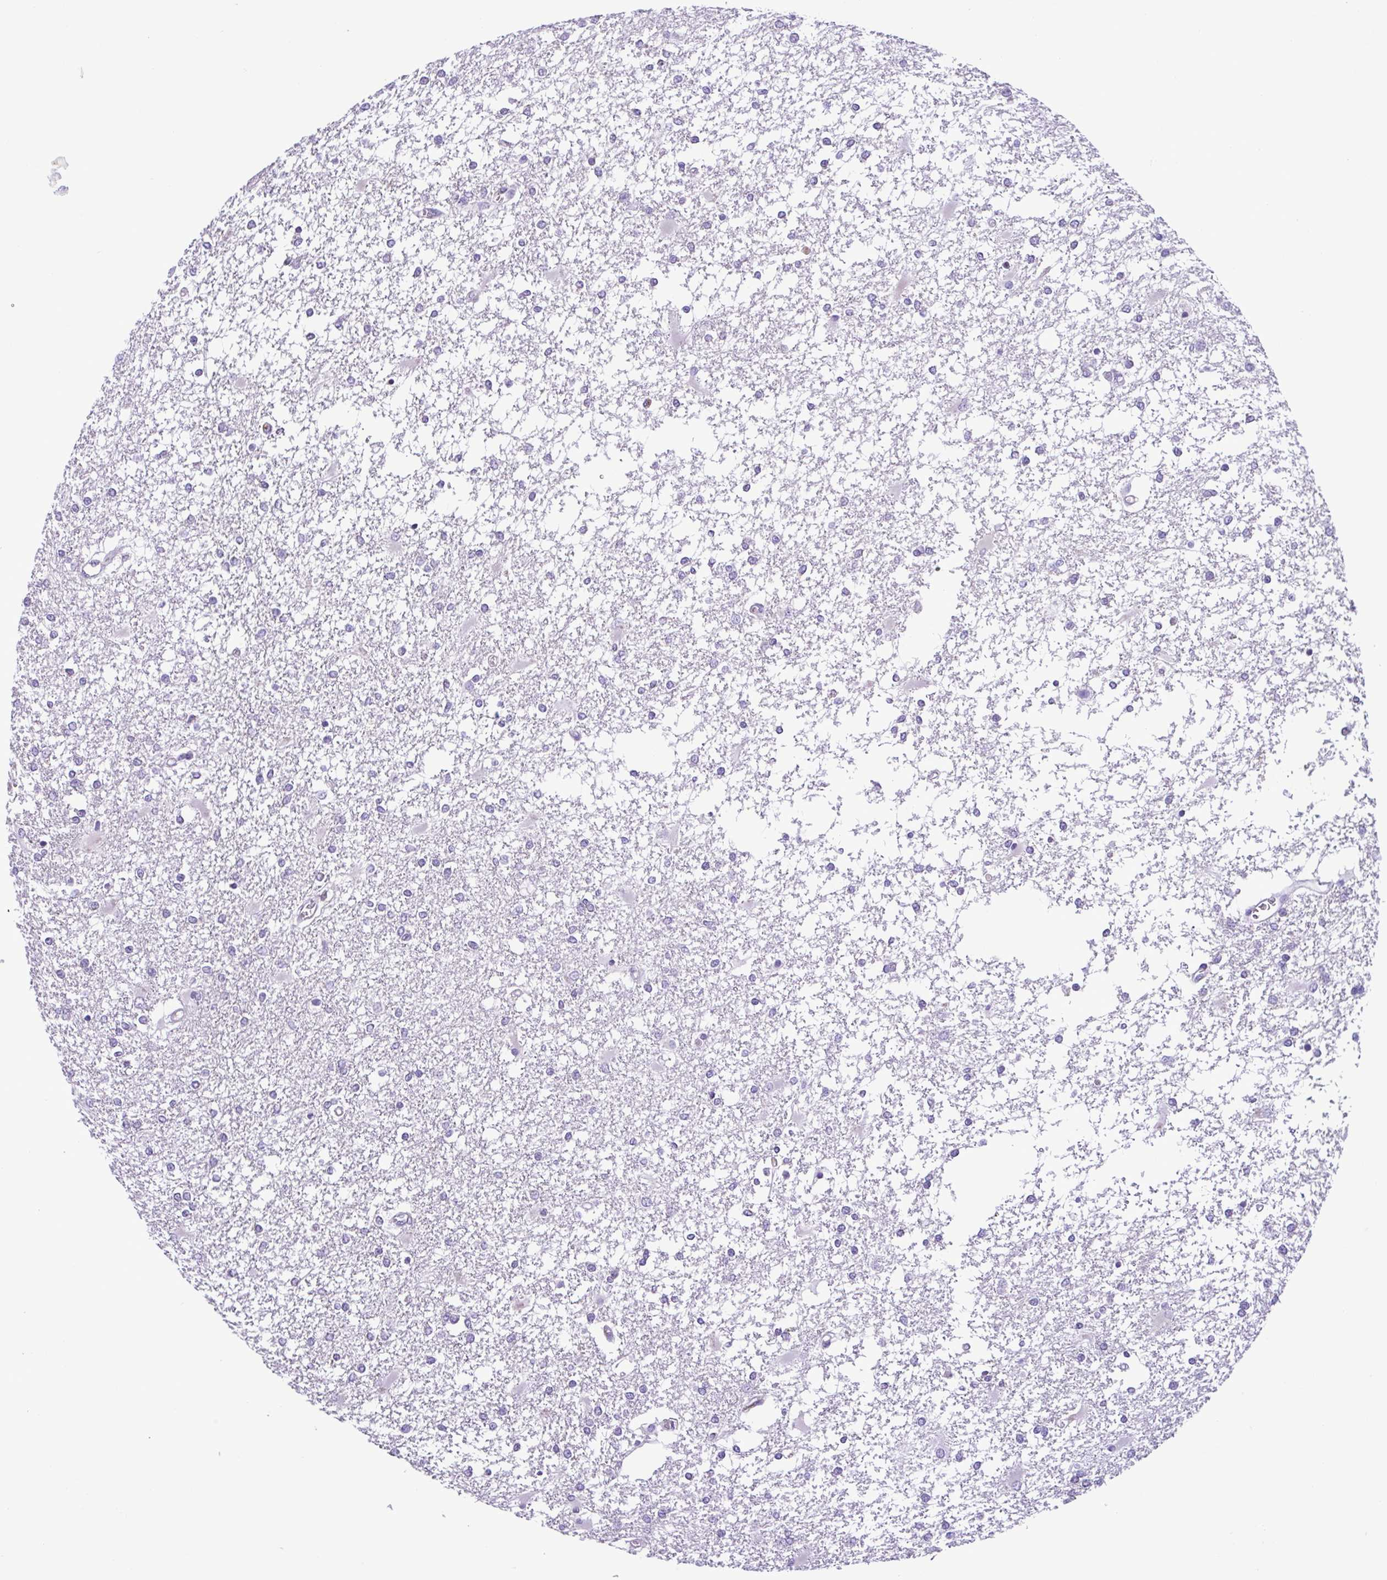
{"staining": {"intensity": "negative", "quantity": "none", "location": "none"}, "tissue": "glioma", "cell_type": "Tumor cells", "image_type": "cancer", "snomed": [{"axis": "morphology", "description": "Glioma, malignant, High grade"}, {"axis": "topography", "description": "Cerebral cortex"}], "caption": "High power microscopy micrograph of an immunohistochemistry (IHC) photomicrograph of malignant glioma (high-grade), revealing no significant positivity in tumor cells.", "gene": "CBY2", "patient": {"sex": "male", "age": 79}}